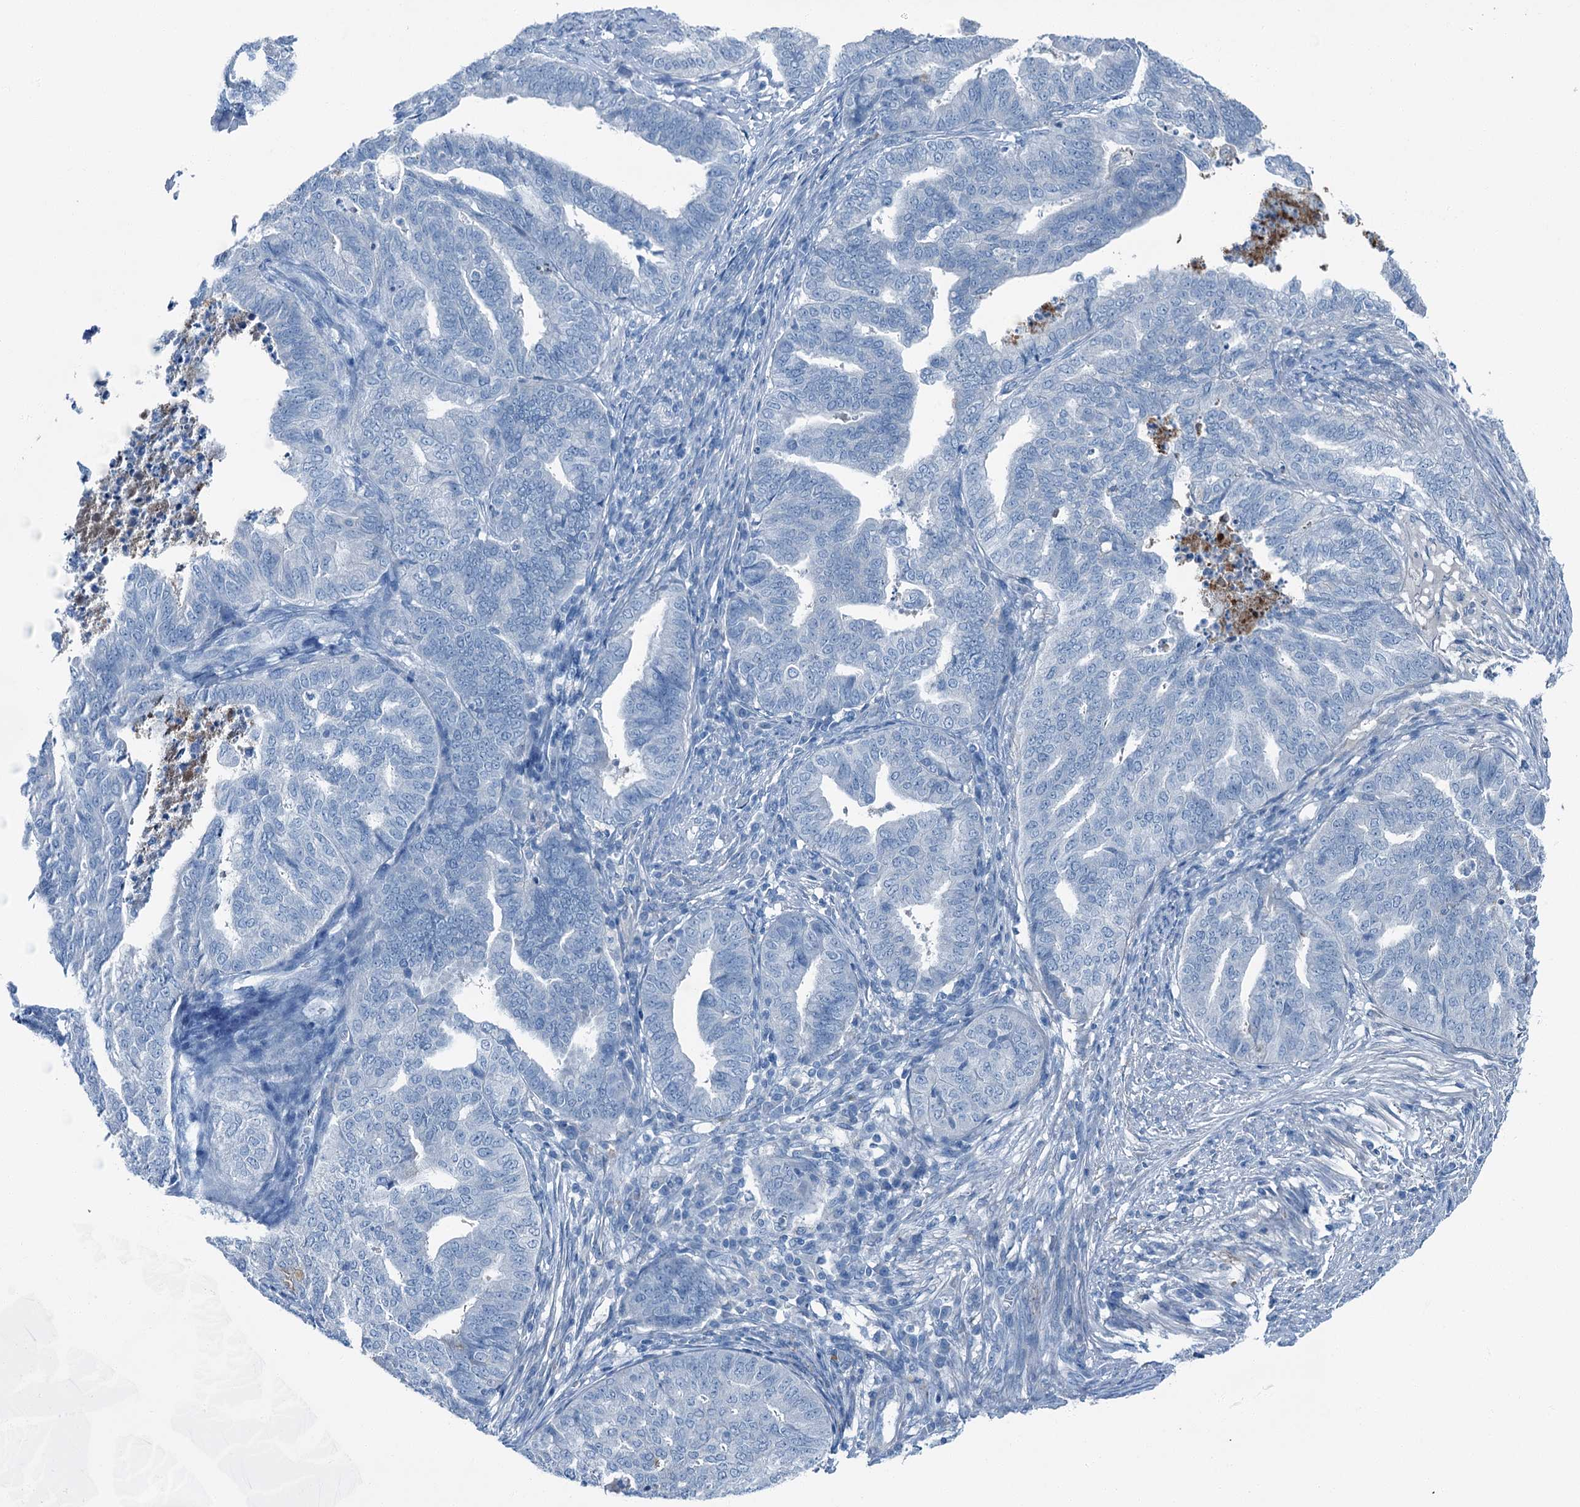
{"staining": {"intensity": "negative", "quantity": "none", "location": "none"}, "tissue": "endometrial cancer", "cell_type": "Tumor cells", "image_type": "cancer", "snomed": [{"axis": "morphology", "description": "Adenocarcinoma, NOS"}, {"axis": "topography", "description": "Endometrium"}], "caption": "High magnification brightfield microscopy of endometrial adenocarcinoma stained with DAB (3,3'-diaminobenzidine) (brown) and counterstained with hematoxylin (blue): tumor cells show no significant staining.", "gene": "AXL", "patient": {"sex": "female", "age": 79}}